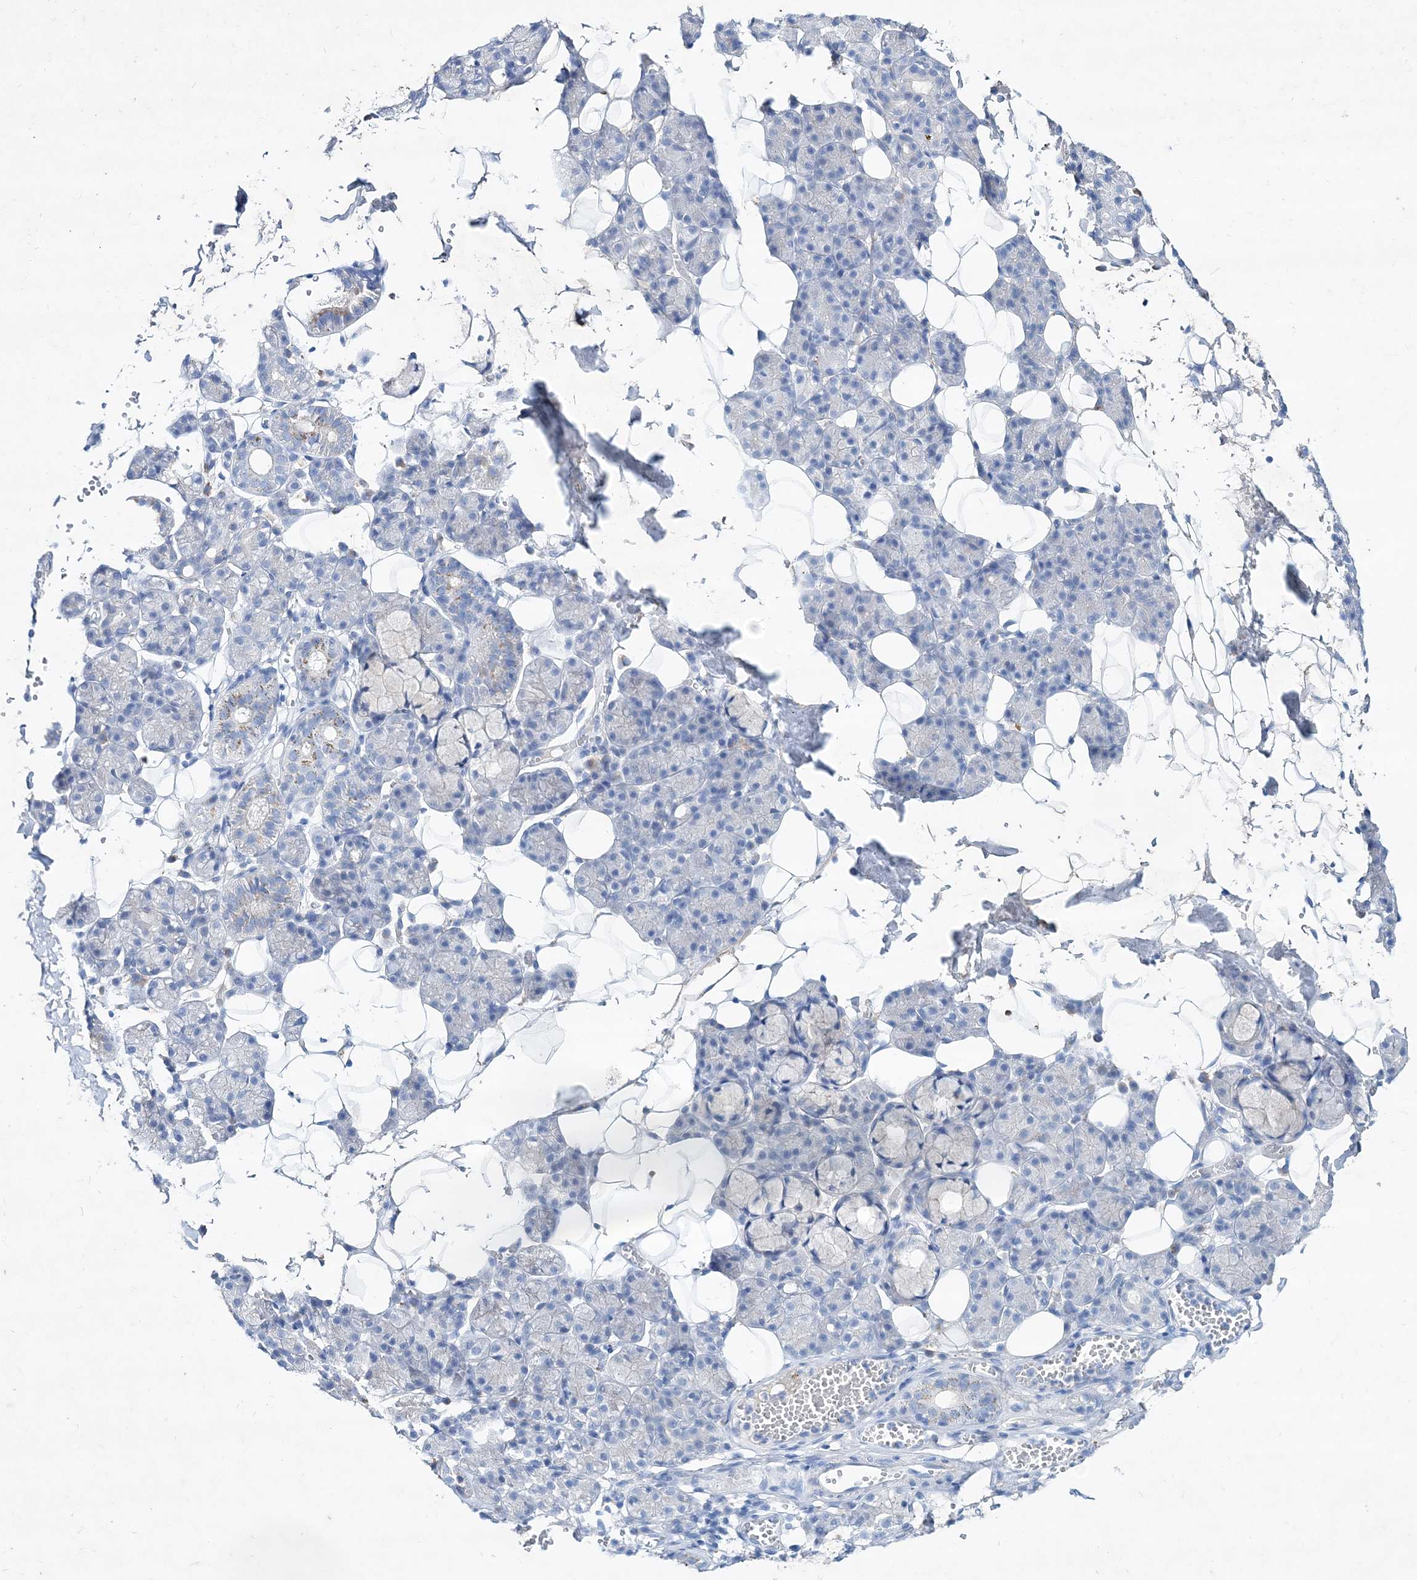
{"staining": {"intensity": "negative", "quantity": "none", "location": "none"}, "tissue": "salivary gland", "cell_type": "Glandular cells", "image_type": "normal", "snomed": [{"axis": "morphology", "description": "Normal tissue, NOS"}, {"axis": "topography", "description": "Salivary gland"}], "caption": "Immunohistochemistry of unremarkable salivary gland shows no expression in glandular cells. Brightfield microscopy of IHC stained with DAB (brown) and hematoxylin (blue), captured at high magnification.", "gene": "SPINK7", "patient": {"sex": "male", "age": 63}}